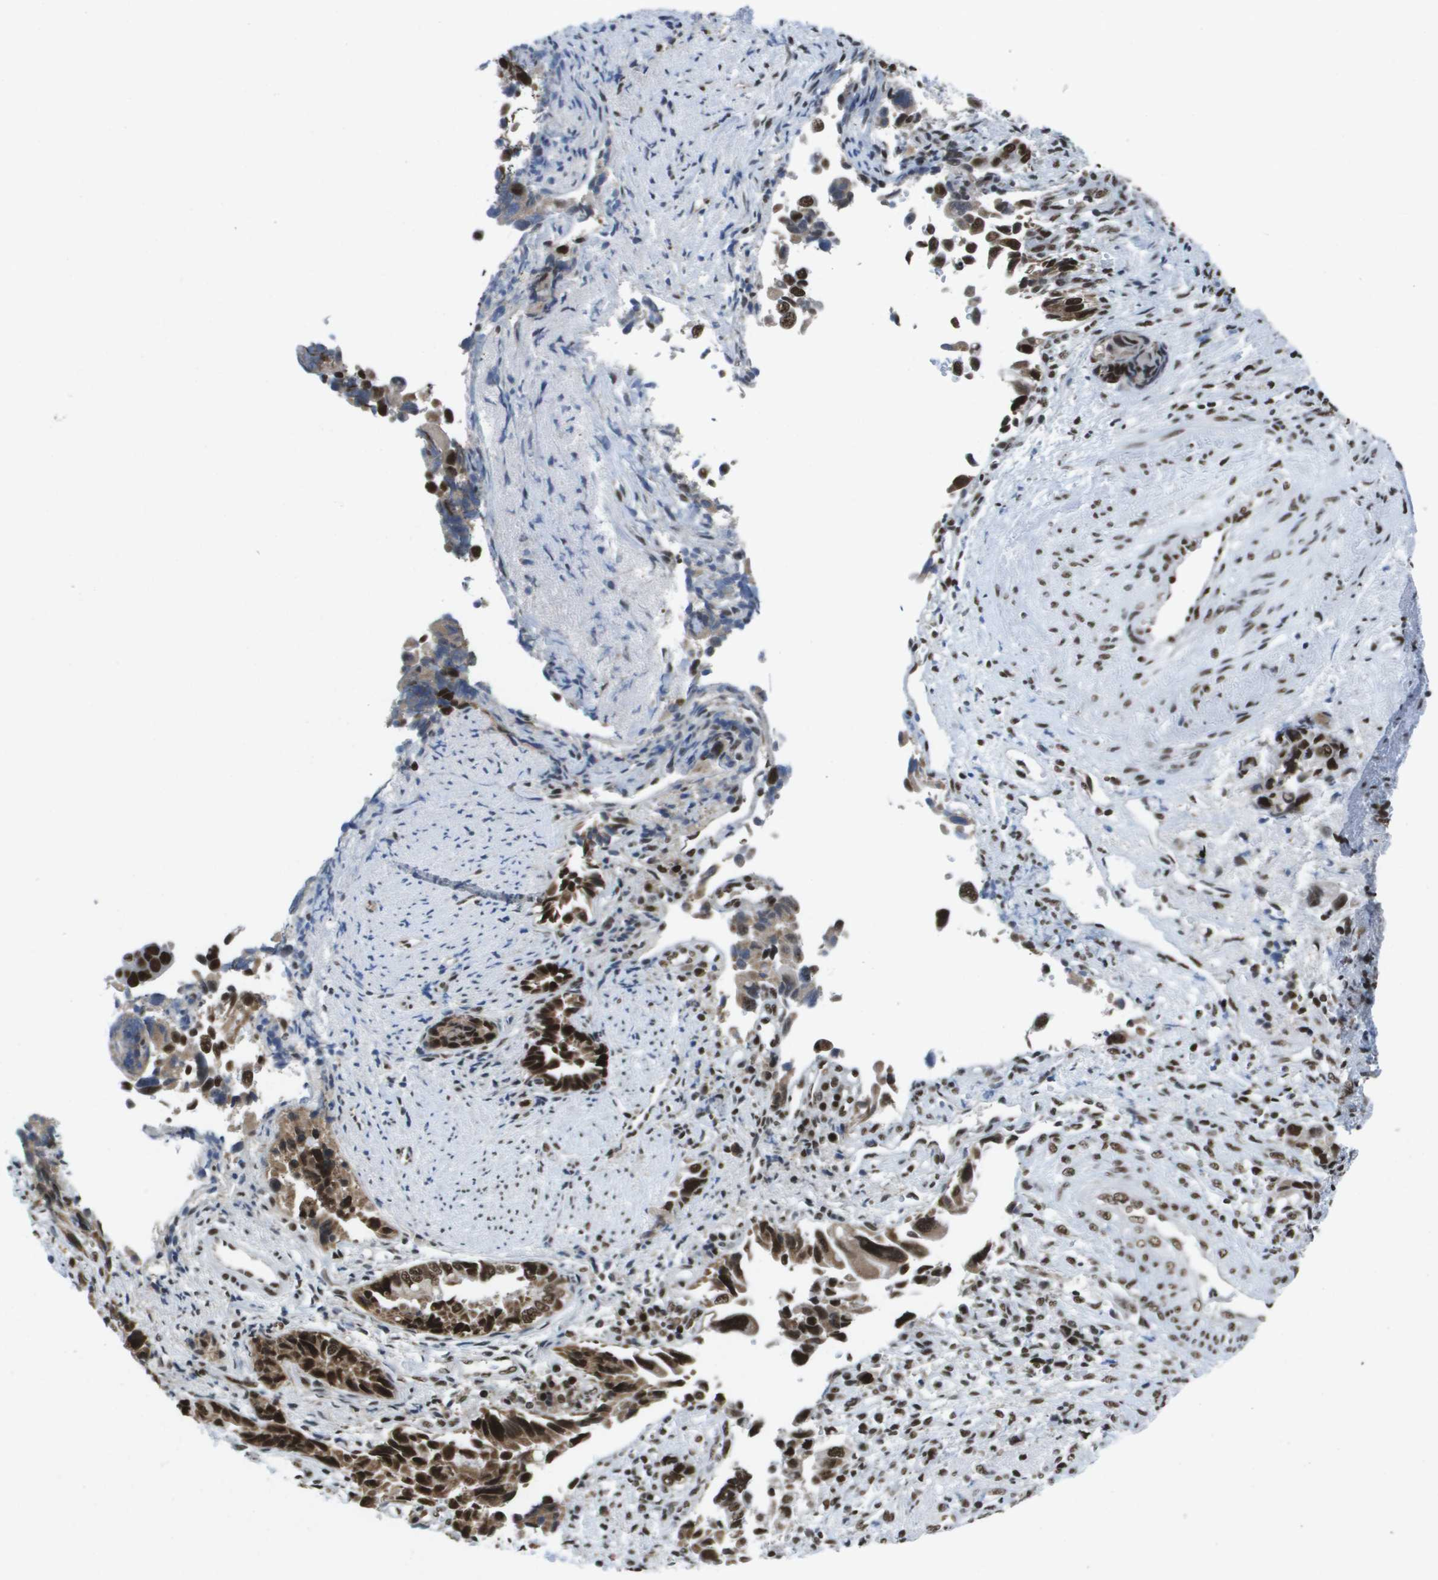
{"staining": {"intensity": "strong", "quantity": ">75%", "location": "nuclear"}, "tissue": "liver cancer", "cell_type": "Tumor cells", "image_type": "cancer", "snomed": [{"axis": "morphology", "description": "Cholangiocarcinoma"}, {"axis": "topography", "description": "Liver"}], "caption": "Tumor cells exhibit high levels of strong nuclear staining in about >75% of cells in human liver cancer.", "gene": "NSRP1", "patient": {"sex": "female", "age": 79}}